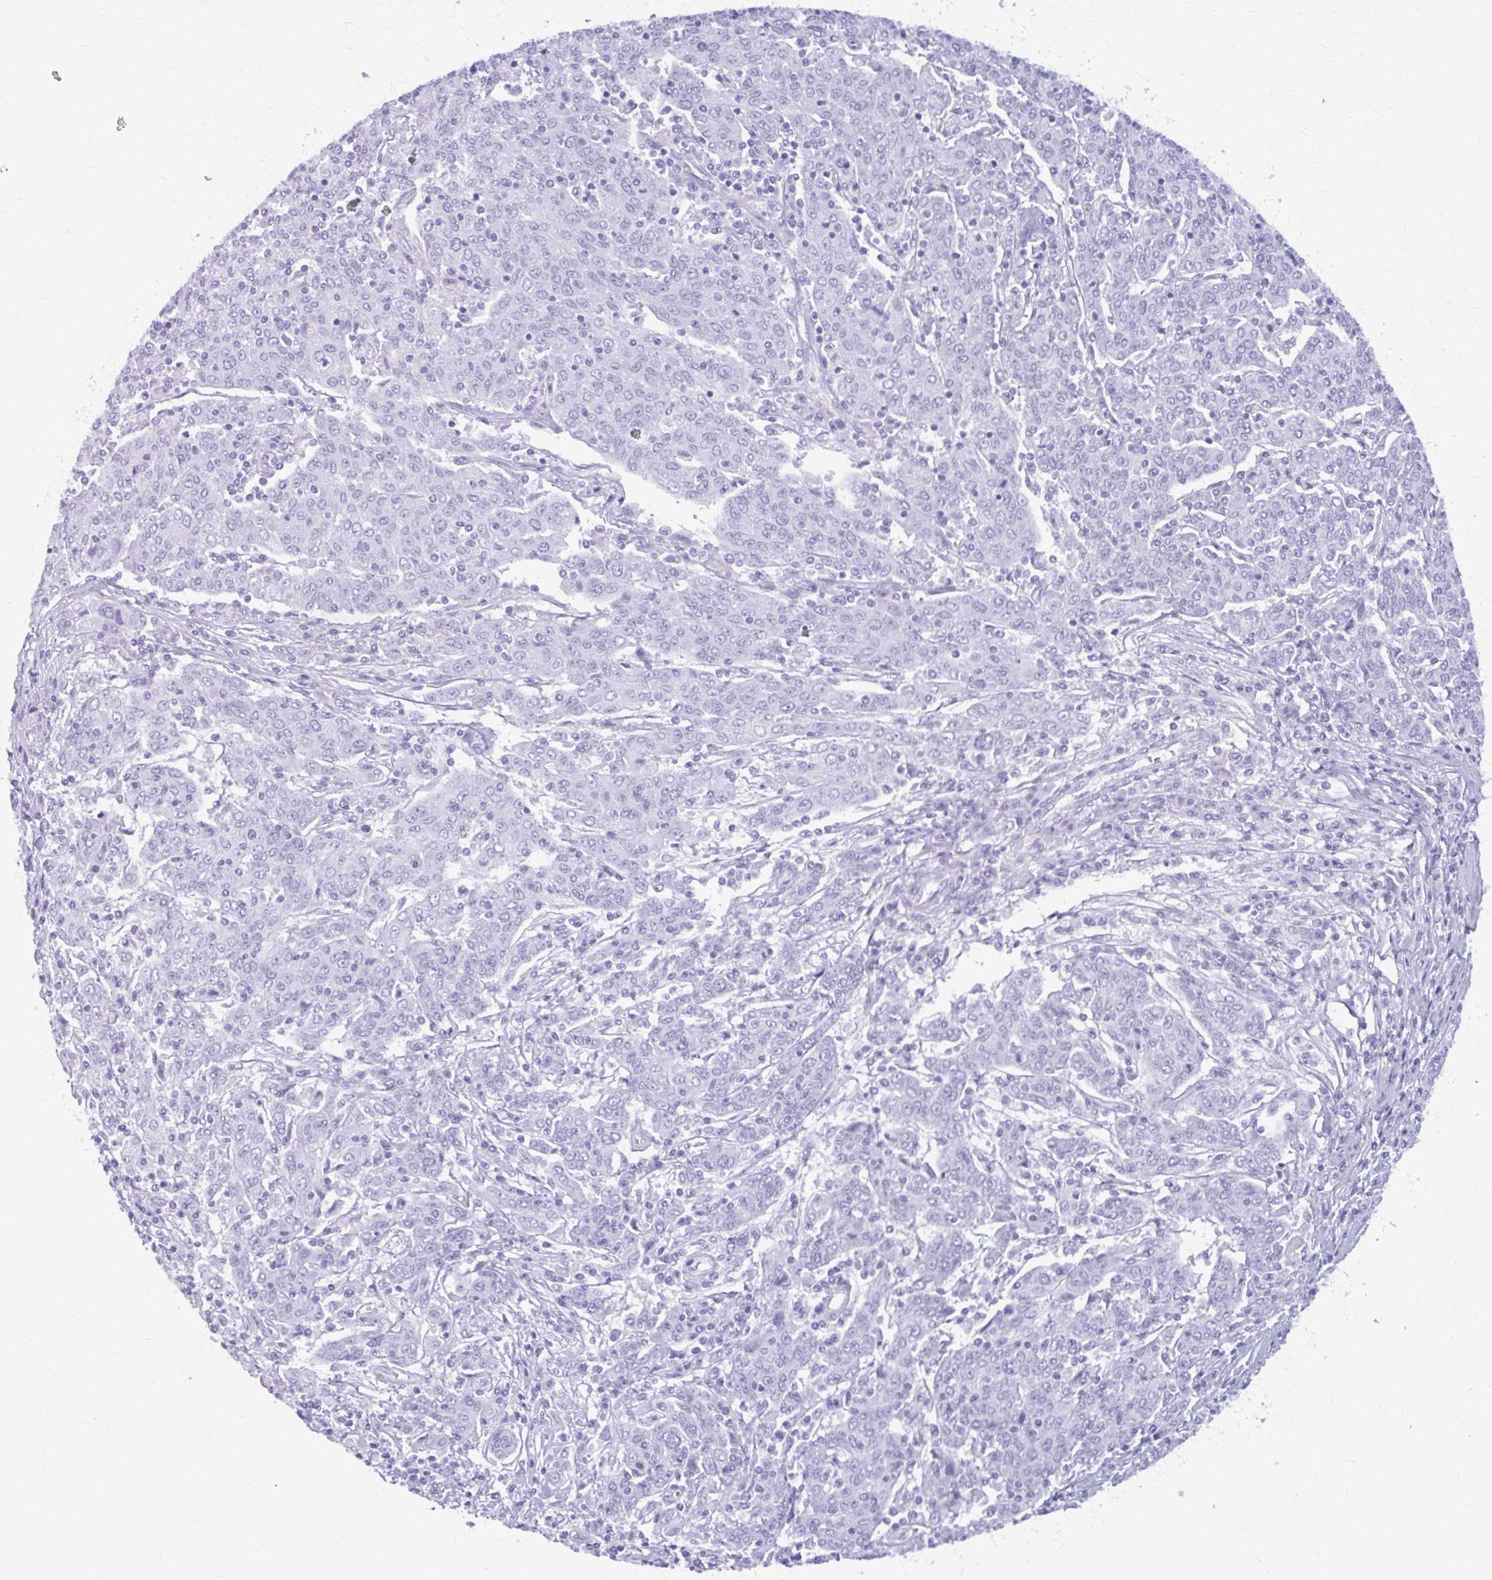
{"staining": {"intensity": "negative", "quantity": "none", "location": "none"}, "tissue": "cervical cancer", "cell_type": "Tumor cells", "image_type": "cancer", "snomed": [{"axis": "morphology", "description": "Squamous cell carcinoma, NOS"}, {"axis": "topography", "description": "Cervix"}], "caption": "A high-resolution histopathology image shows immunohistochemistry staining of squamous cell carcinoma (cervical), which demonstrates no significant staining in tumor cells.", "gene": "KLHDC7A", "patient": {"sex": "female", "age": 67}}